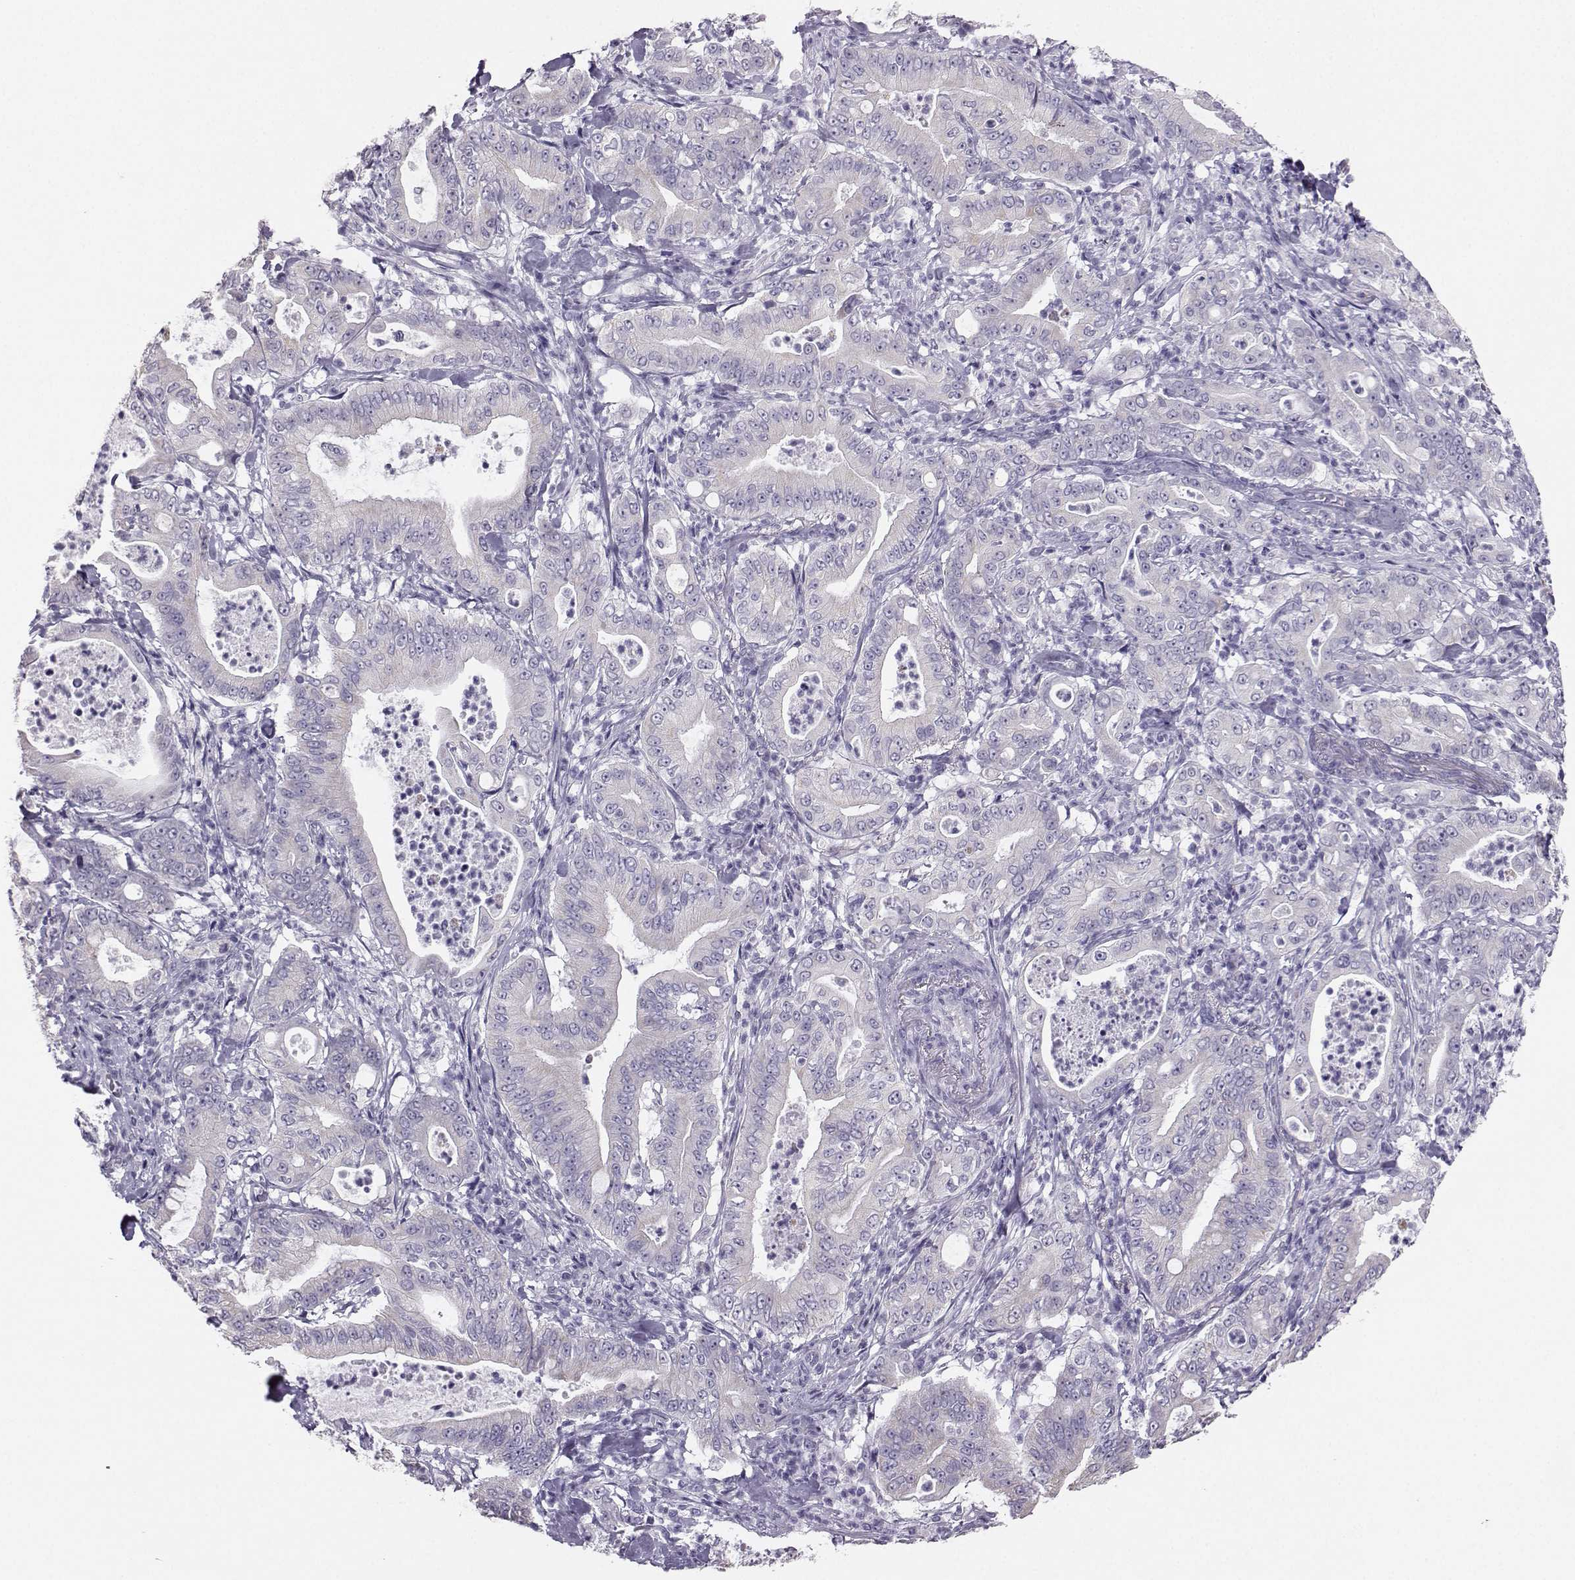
{"staining": {"intensity": "negative", "quantity": "none", "location": "none"}, "tissue": "pancreatic cancer", "cell_type": "Tumor cells", "image_type": "cancer", "snomed": [{"axis": "morphology", "description": "Adenocarcinoma, NOS"}, {"axis": "topography", "description": "Pancreas"}], "caption": "Tumor cells show no significant protein expression in pancreatic cancer (adenocarcinoma). (DAB immunohistochemistry (IHC) with hematoxylin counter stain).", "gene": "AVP", "patient": {"sex": "male", "age": 71}}